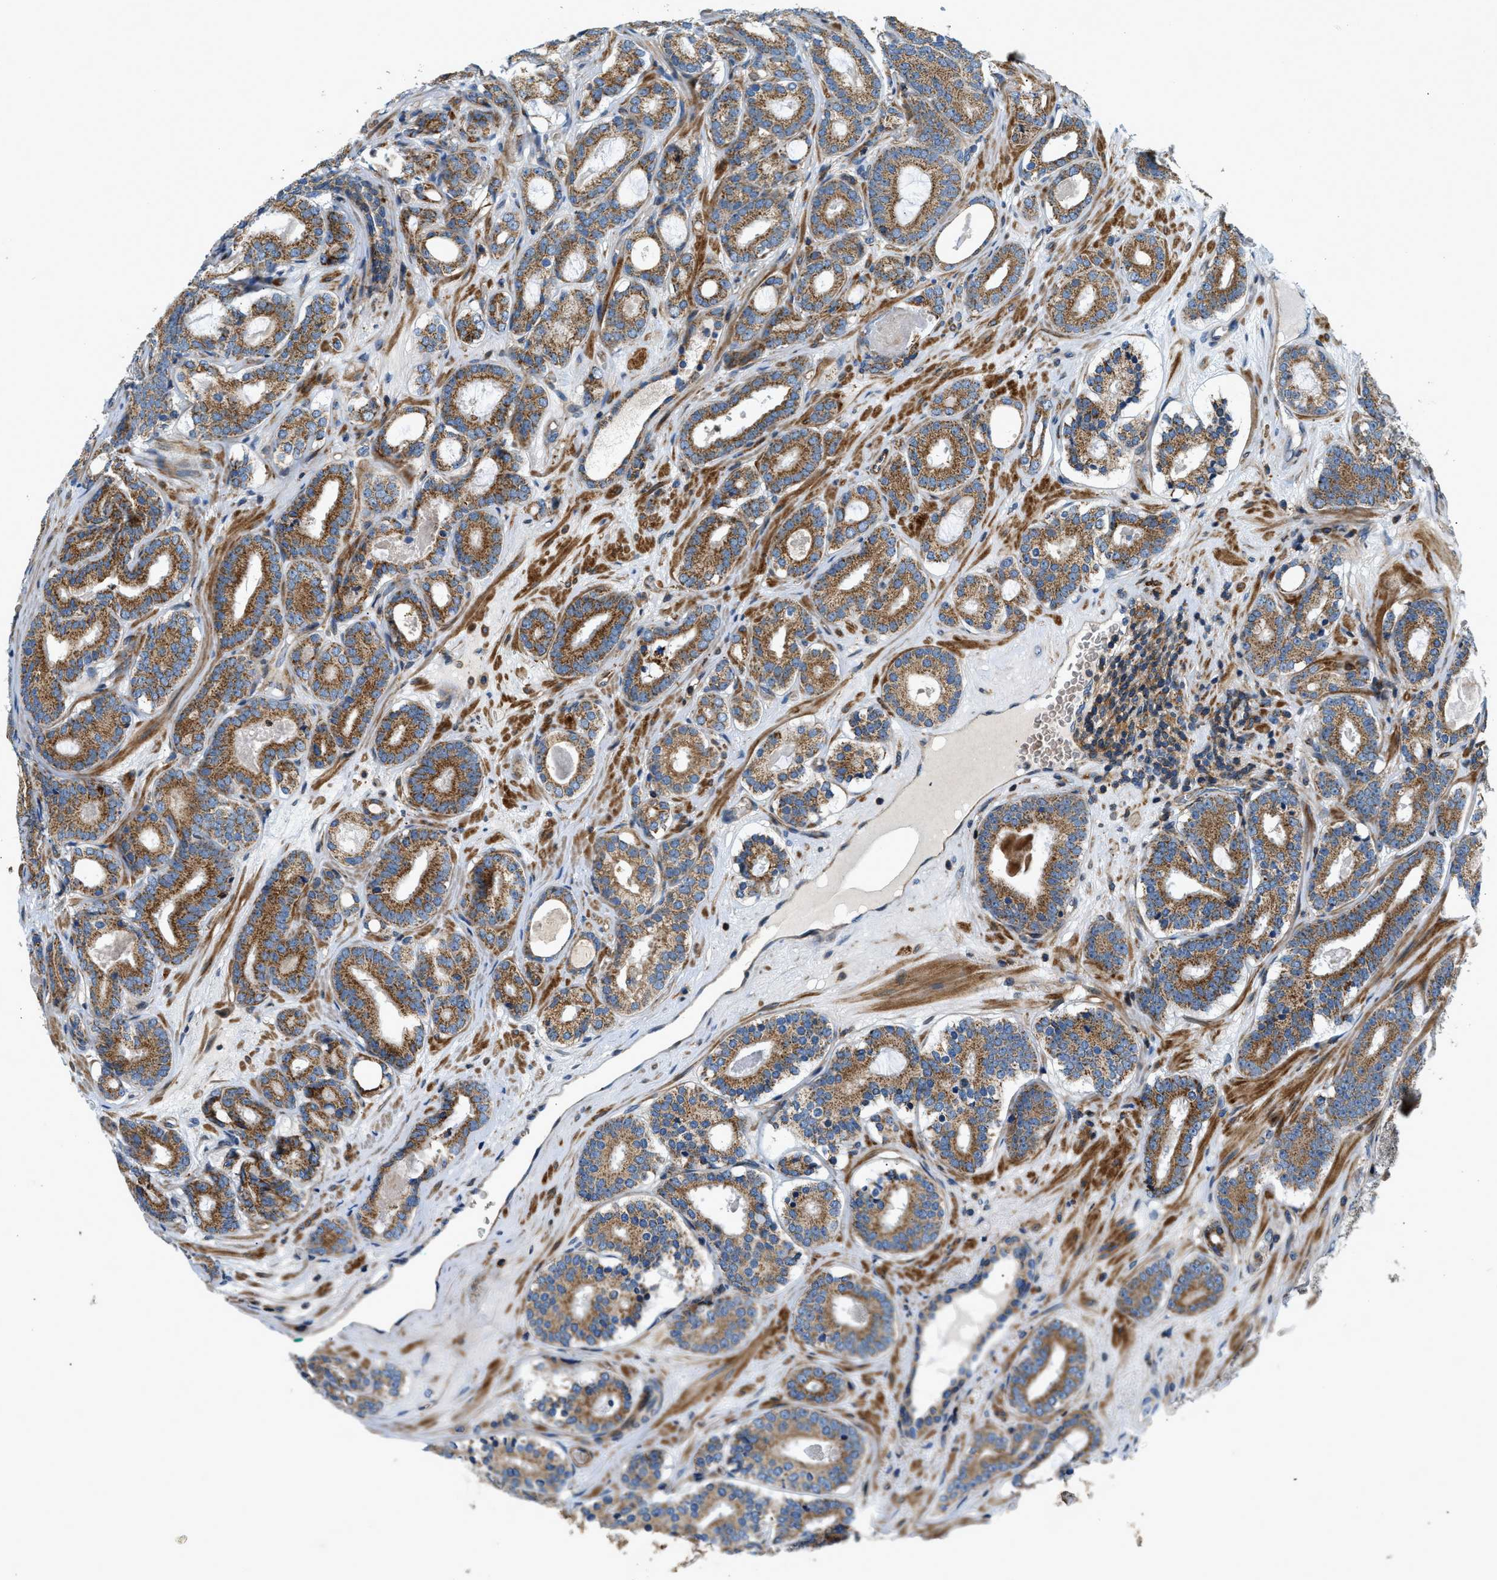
{"staining": {"intensity": "moderate", "quantity": ">75%", "location": "cytoplasmic/membranous"}, "tissue": "prostate cancer", "cell_type": "Tumor cells", "image_type": "cancer", "snomed": [{"axis": "morphology", "description": "Adenocarcinoma, High grade"}, {"axis": "topography", "description": "Prostate"}], "caption": "Prostate adenocarcinoma (high-grade) stained with IHC exhibits moderate cytoplasmic/membranous positivity in approximately >75% of tumor cells. Immunohistochemistry (ihc) stains the protein in brown and the nuclei are stained blue.", "gene": "DHODH", "patient": {"sex": "male", "age": 60}}